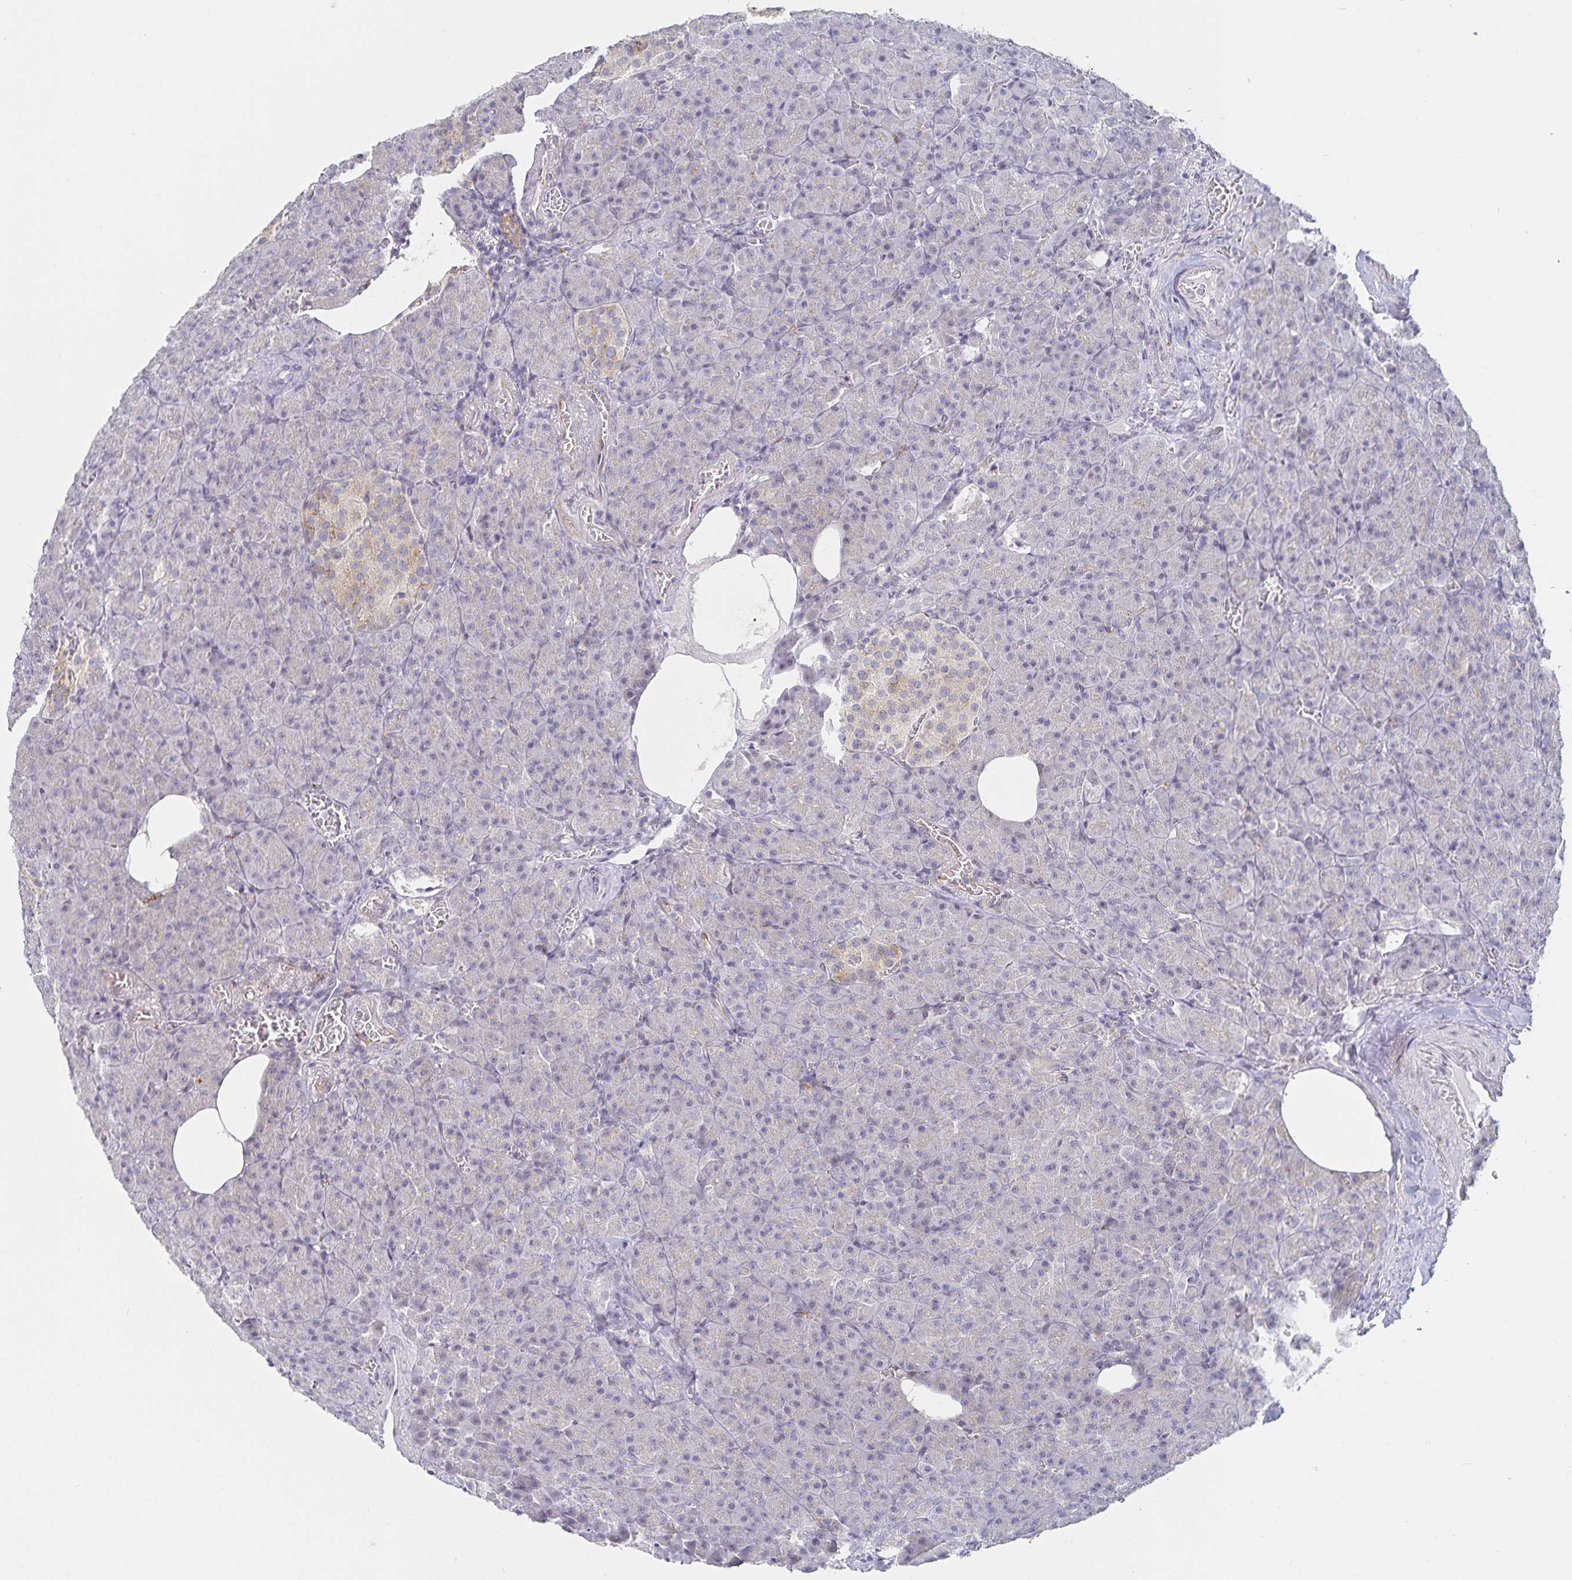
{"staining": {"intensity": "negative", "quantity": "none", "location": "none"}, "tissue": "pancreas", "cell_type": "Exocrine glandular cells", "image_type": "normal", "snomed": [{"axis": "morphology", "description": "Normal tissue, NOS"}, {"axis": "topography", "description": "Pancreas"}], "caption": "Immunohistochemical staining of unremarkable human pancreas shows no significant positivity in exocrine glandular cells.", "gene": "S100G", "patient": {"sex": "female", "age": 74}}